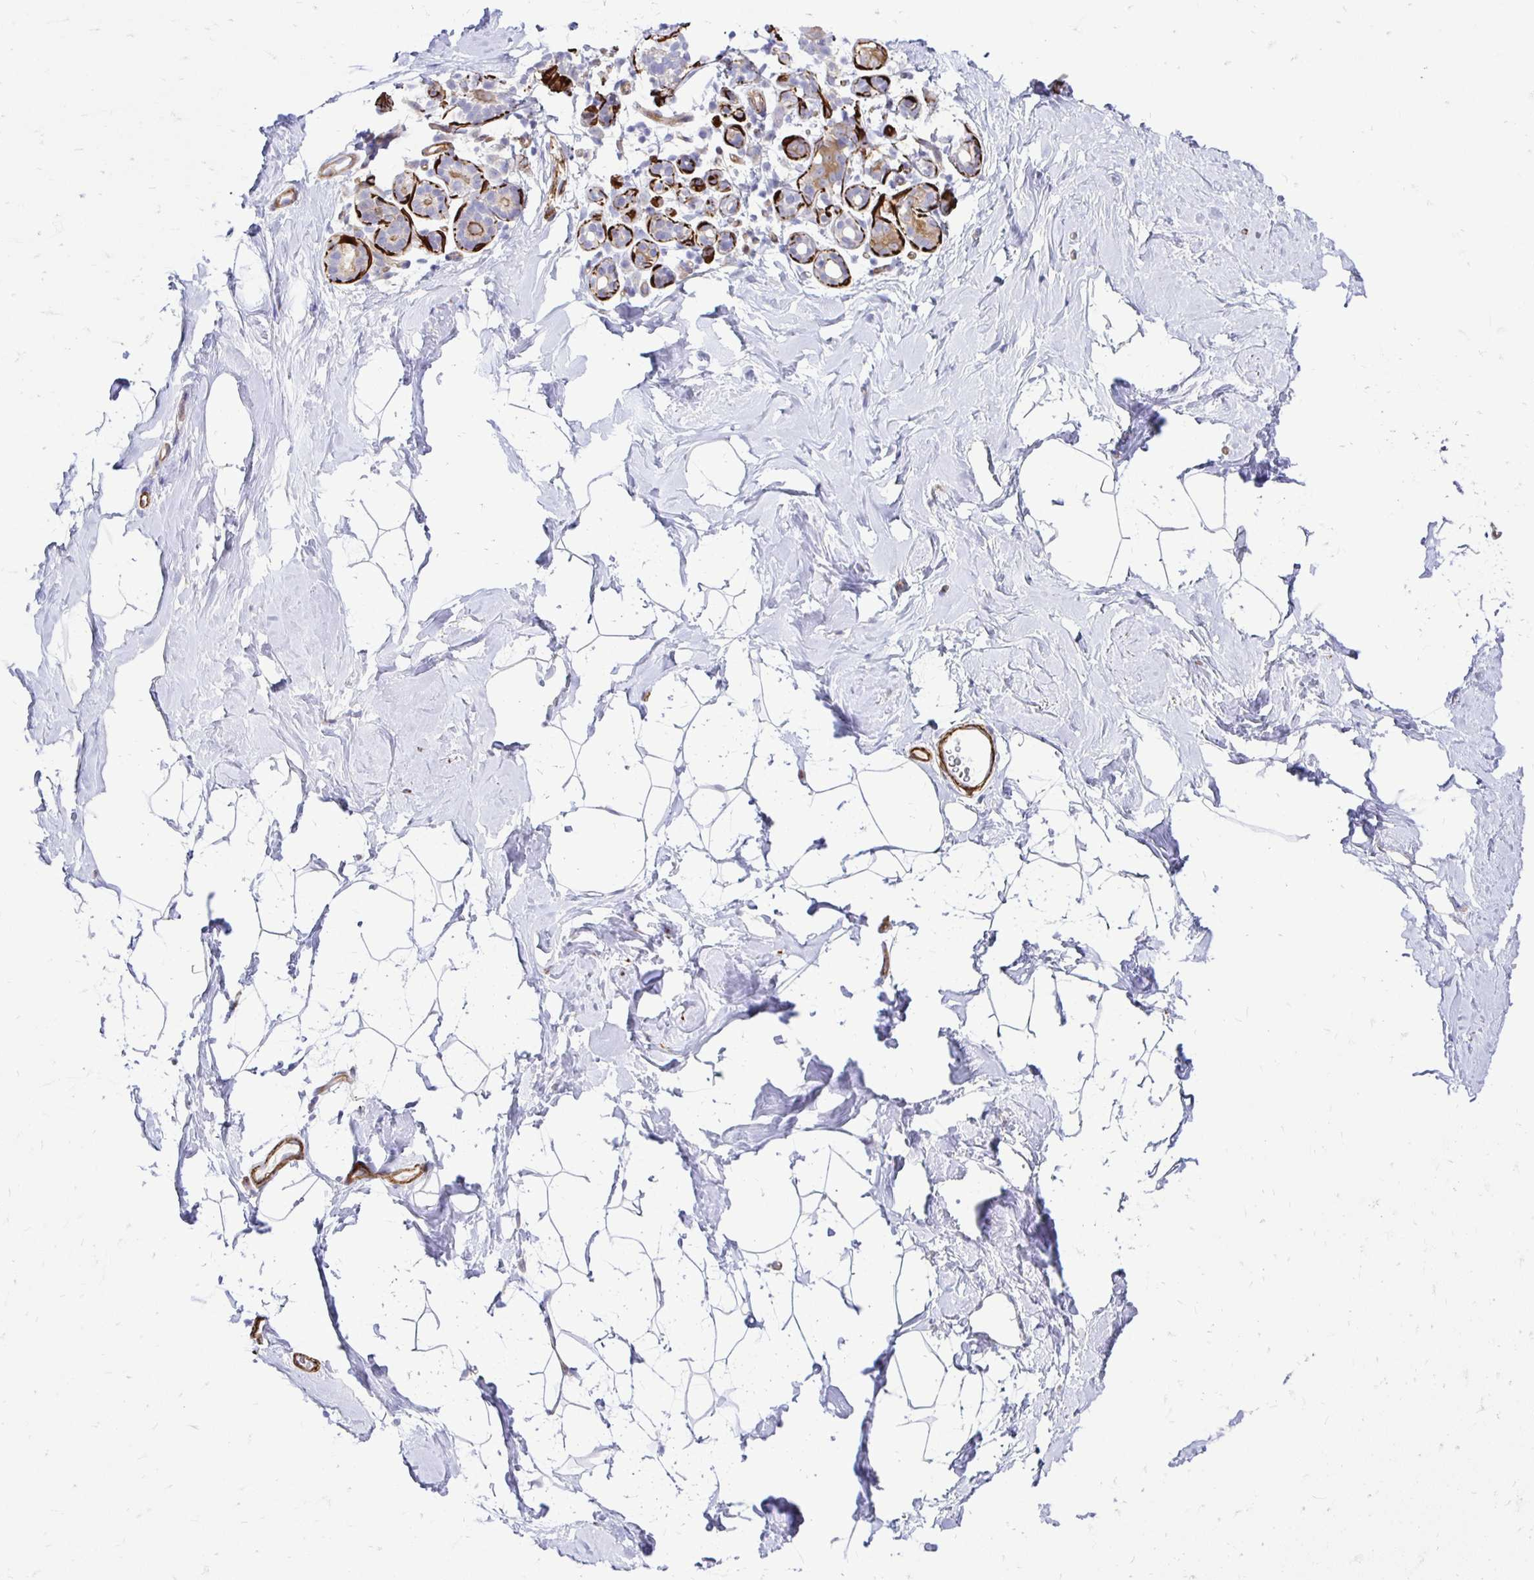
{"staining": {"intensity": "negative", "quantity": "none", "location": "none"}, "tissue": "breast", "cell_type": "Adipocytes", "image_type": "normal", "snomed": [{"axis": "morphology", "description": "Normal tissue, NOS"}, {"axis": "topography", "description": "Breast"}], "caption": "Protein analysis of normal breast demonstrates no significant staining in adipocytes. Brightfield microscopy of immunohistochemistry (IHC) stained with DAB (3,3'-diaminobenzidine) (brown) and hematoxylin (blue), captured at high magnification.", "gene": "CTPS1", "patient": {"sex": "female", "age": 32}}